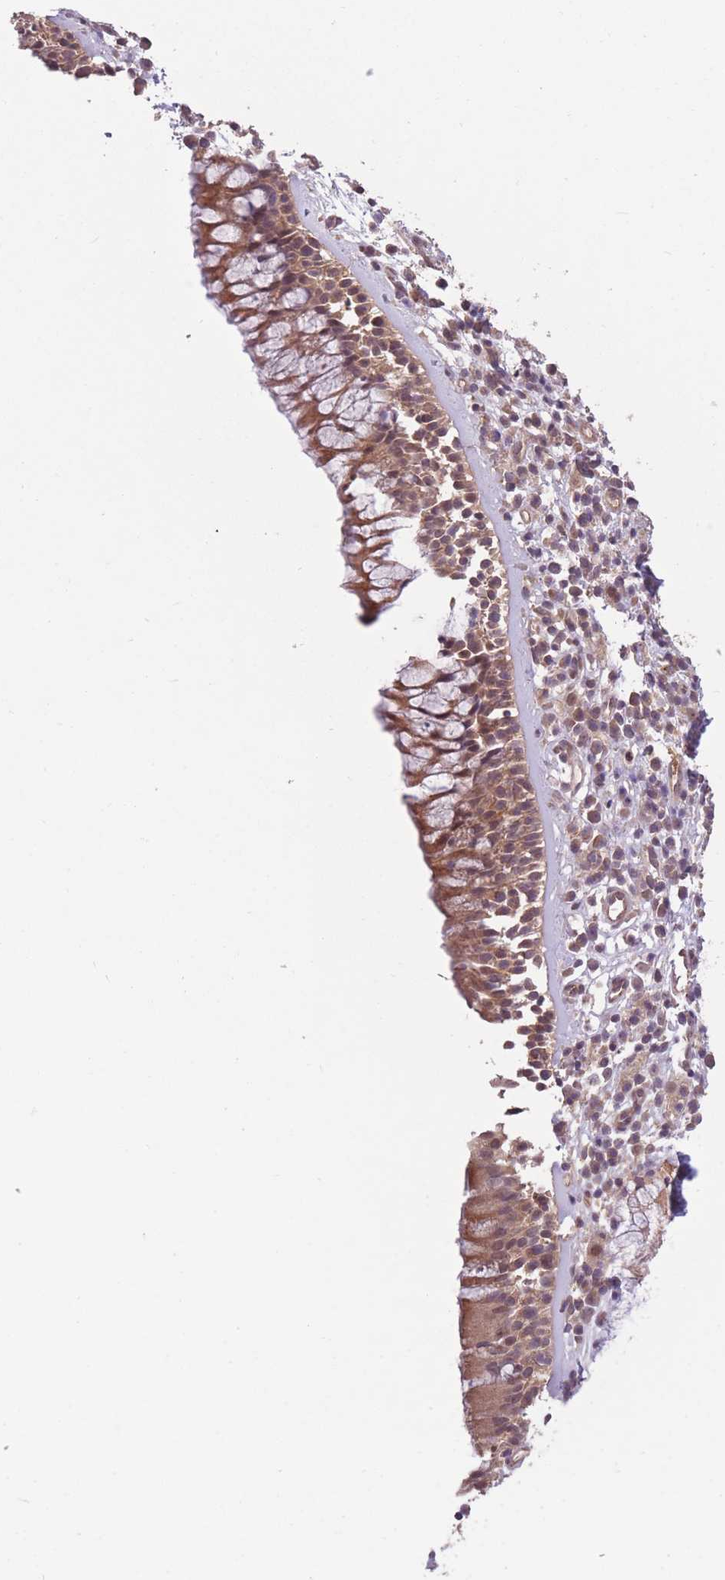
{"staining": {"intensity": "moderate", "quantity": ">75%", "location": "cytoplasmic/membranous"}, "tissue": "nasopharynx", "cell_type": "Respiratory epithelial cells", "image_type": "normal", "snomed": [{"axis": "morphology", "description": "Normal tissue, NOS"}, {"axis": "topography", "description": "Nasopharynx"}], "caption": "Nasopharynx stained for a protein demonstrates moderate cytoplasmic/membranous positivity in respiratory epithelial cells. Using DAB (3,3'-diaminobenzidine) (brown) and hematoxylin (blue) stains, captured at high magnification using brightfield microscopy.", "gene": "POLR3F", "patient": {"sex": "male", "age": 63}}